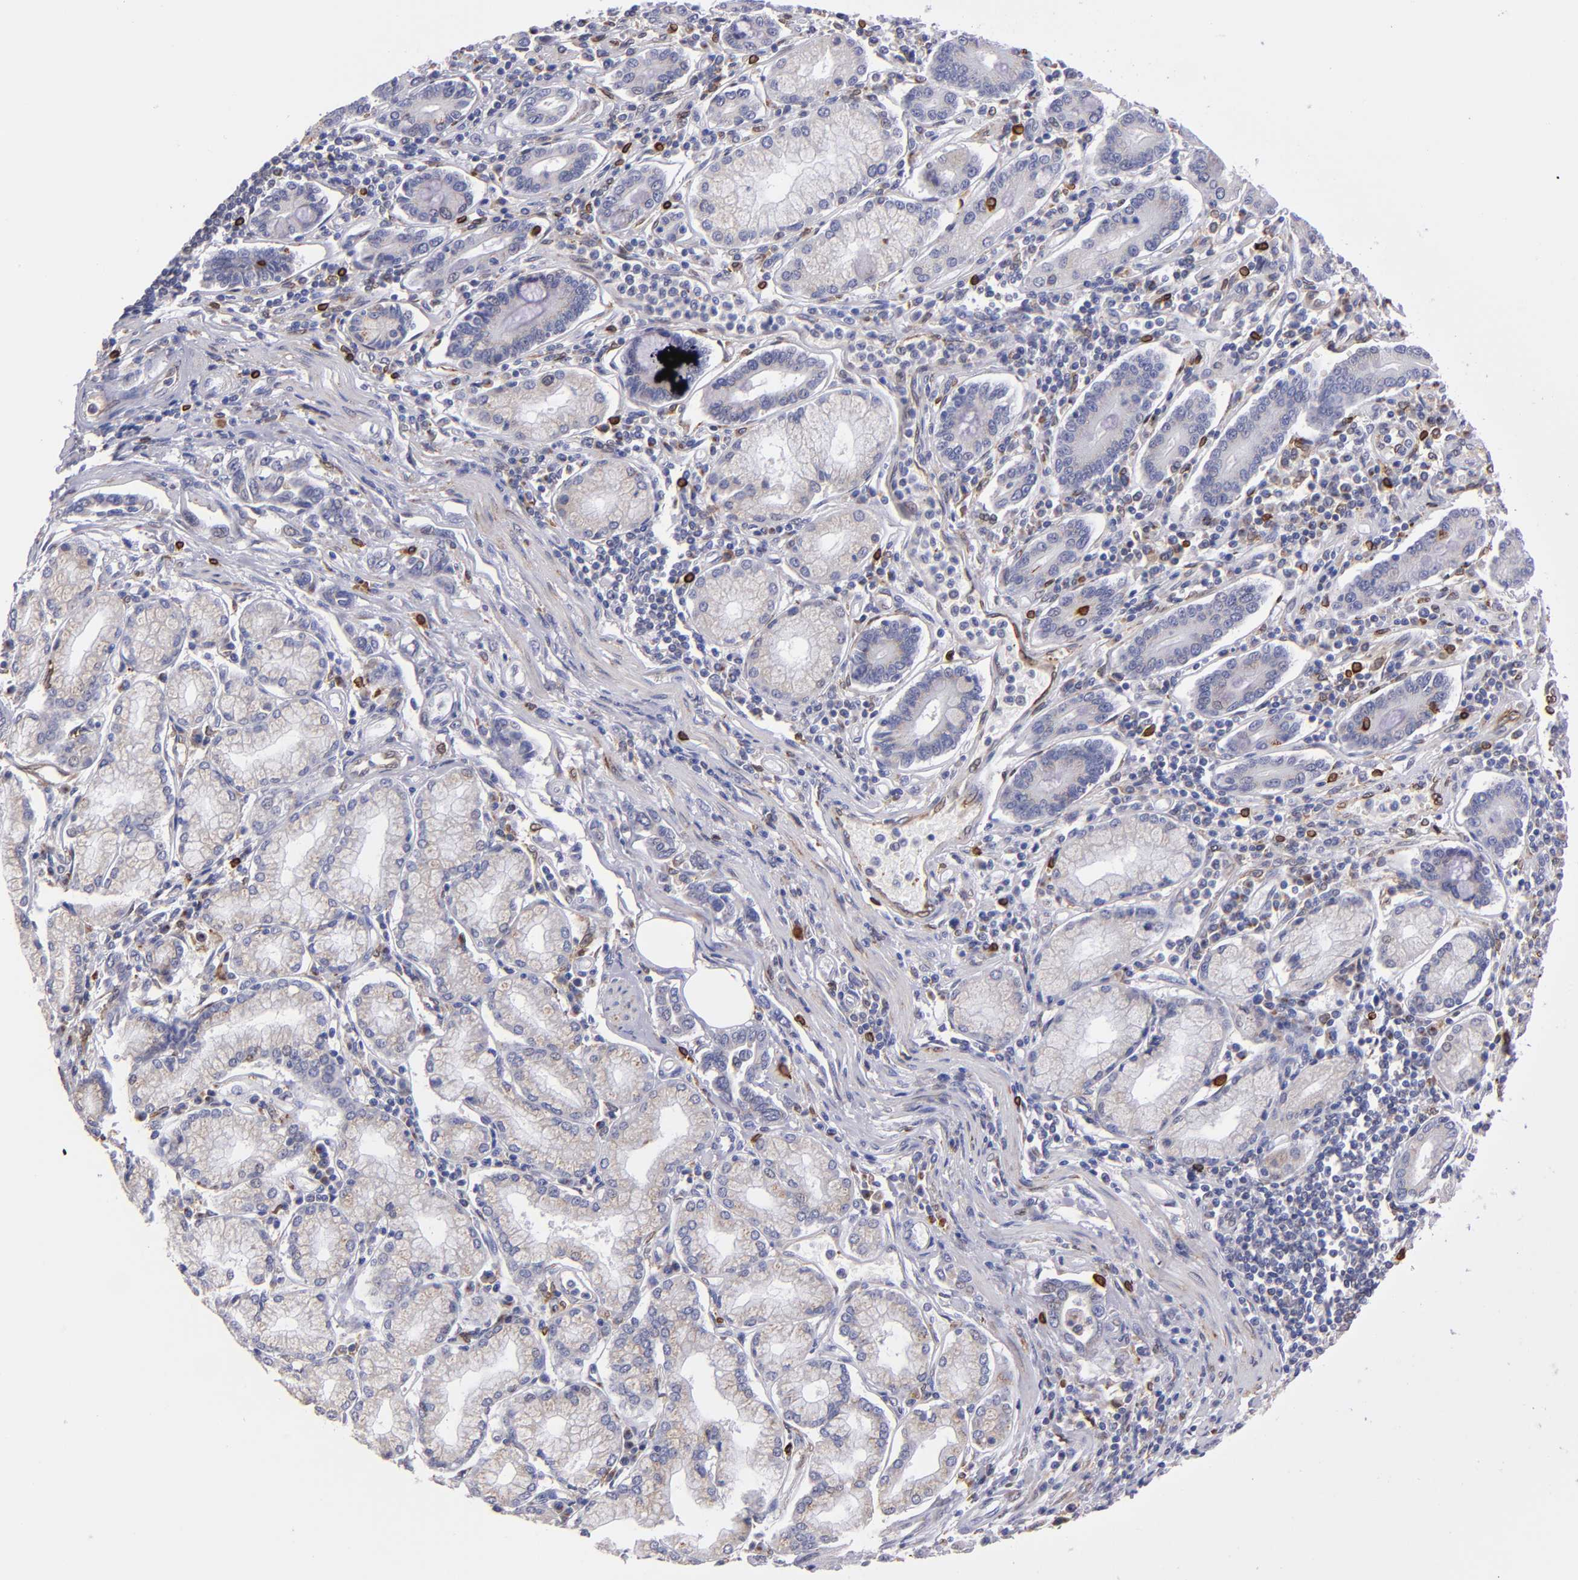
{"staining": {"intensity": "negative", "quantity": "none", "location": "none"}, "tissue": "pancreatic cancer", "cell_type": "Tumor cells", "image_type": "cancer", "snomed": [{"axis": "morphology", "description": "Adenocarcinoma, NOS"}, {"axis": "topography", "description": "Pancreas"}], "caption": "Tumor cells are negative for protein expression in human adenocarcinoma (pancreatic).", "gene": "PTGS1", "patient": {"sex": "female", "age": 57}}